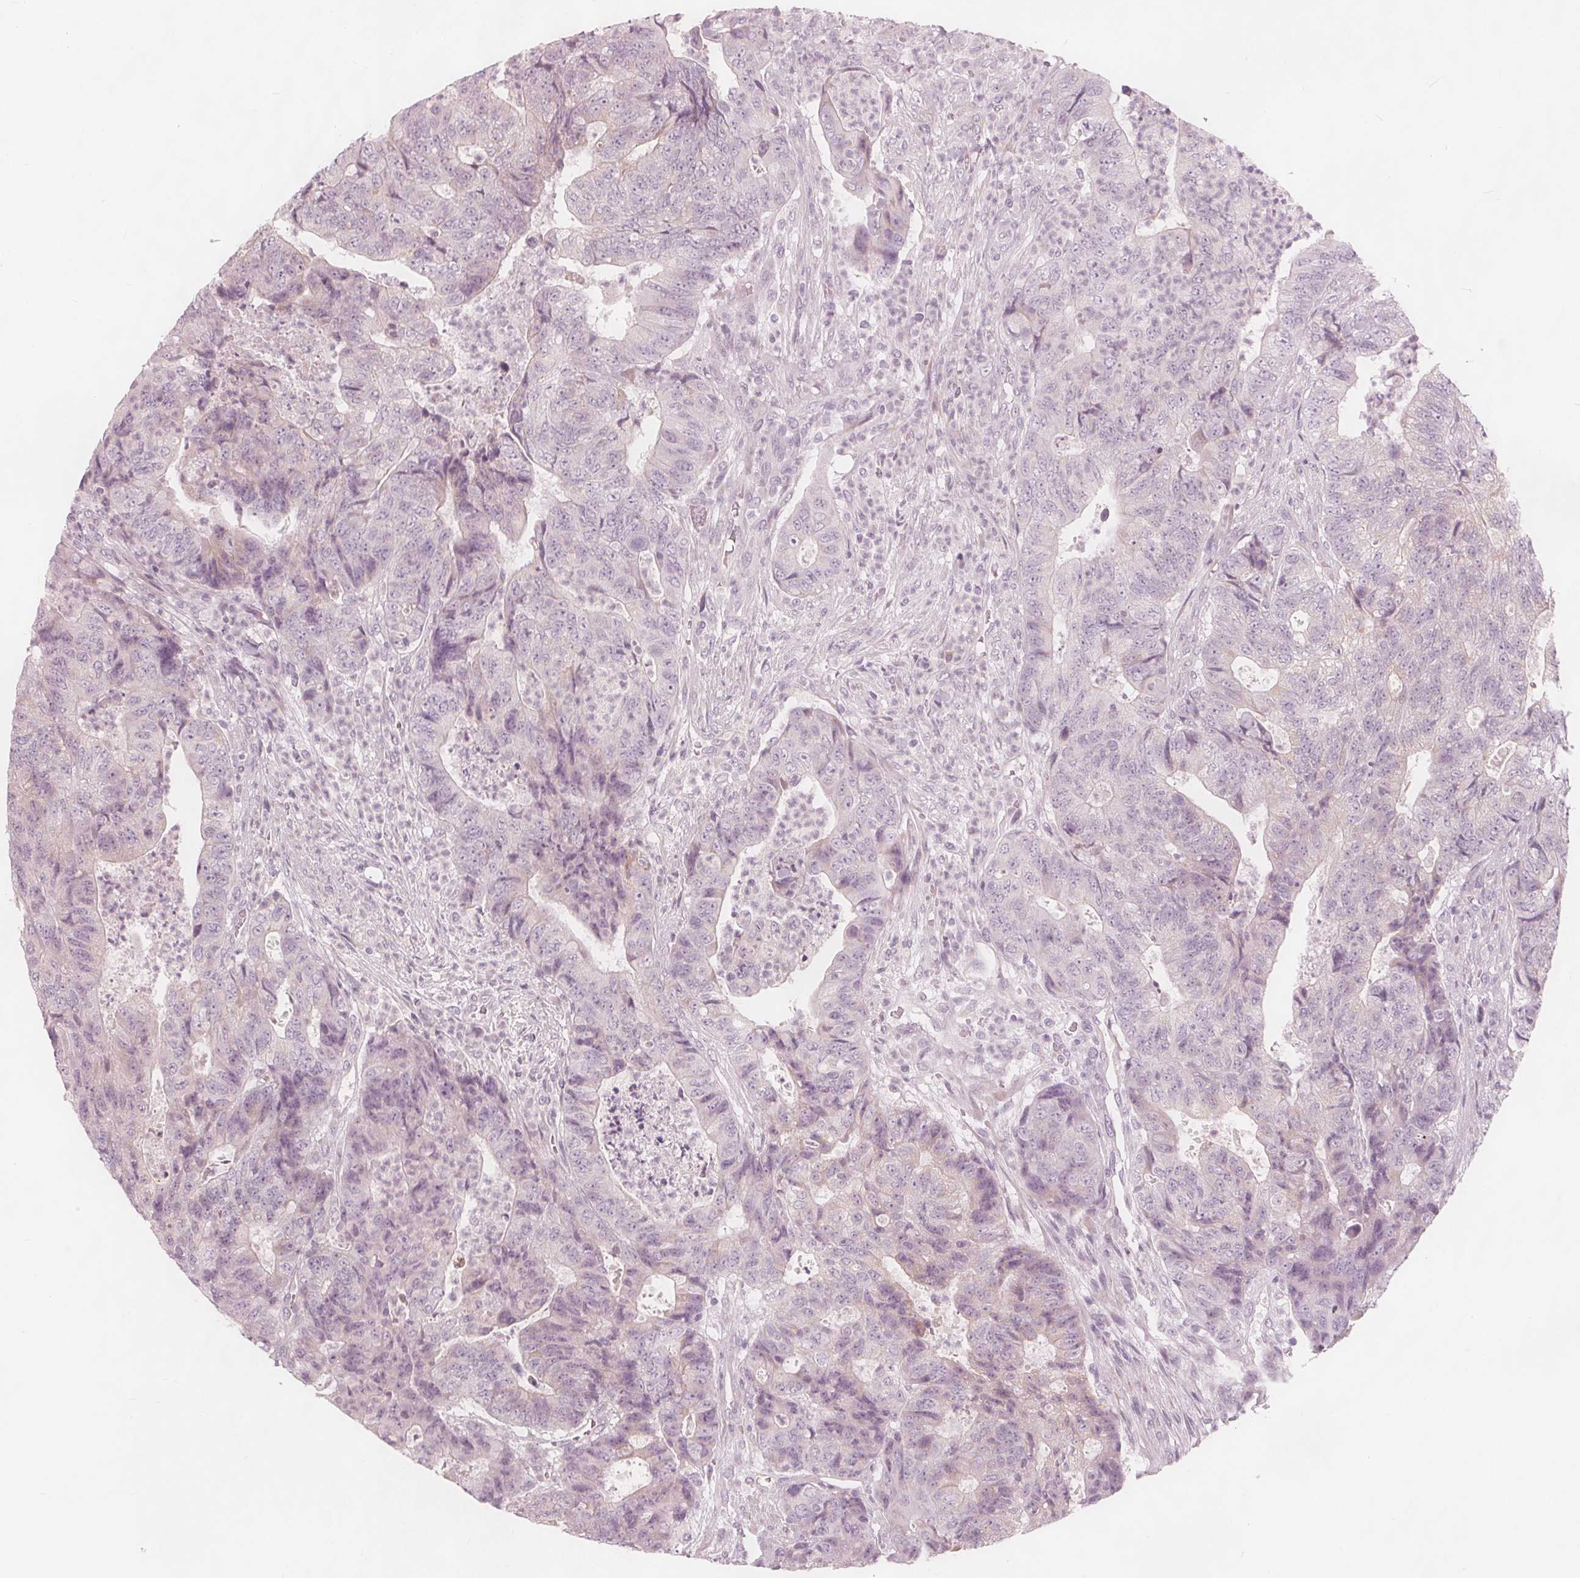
{"staining": {"intensity": "negative", "quantity": "none", "location": "none"}, "tissue": "colorectal cancer", "cell_type": "Tumor cells", "image_type": "cancer", "snomed": [{"axis": "morphology", "description": "Adenocarcinoma, NOS"}, {"axis": "topography", "description": "Colon"}], "caption": "The photomicrograph exhibits no staining of tumor cells in colorectal cancer (adenocarcinoma). The staining is performed using DAB brown chromogen with nuclei counter-stained in using hematoxylin.", "gene": "BRSK1", "patient": {"sex": "female", "age": 48}}